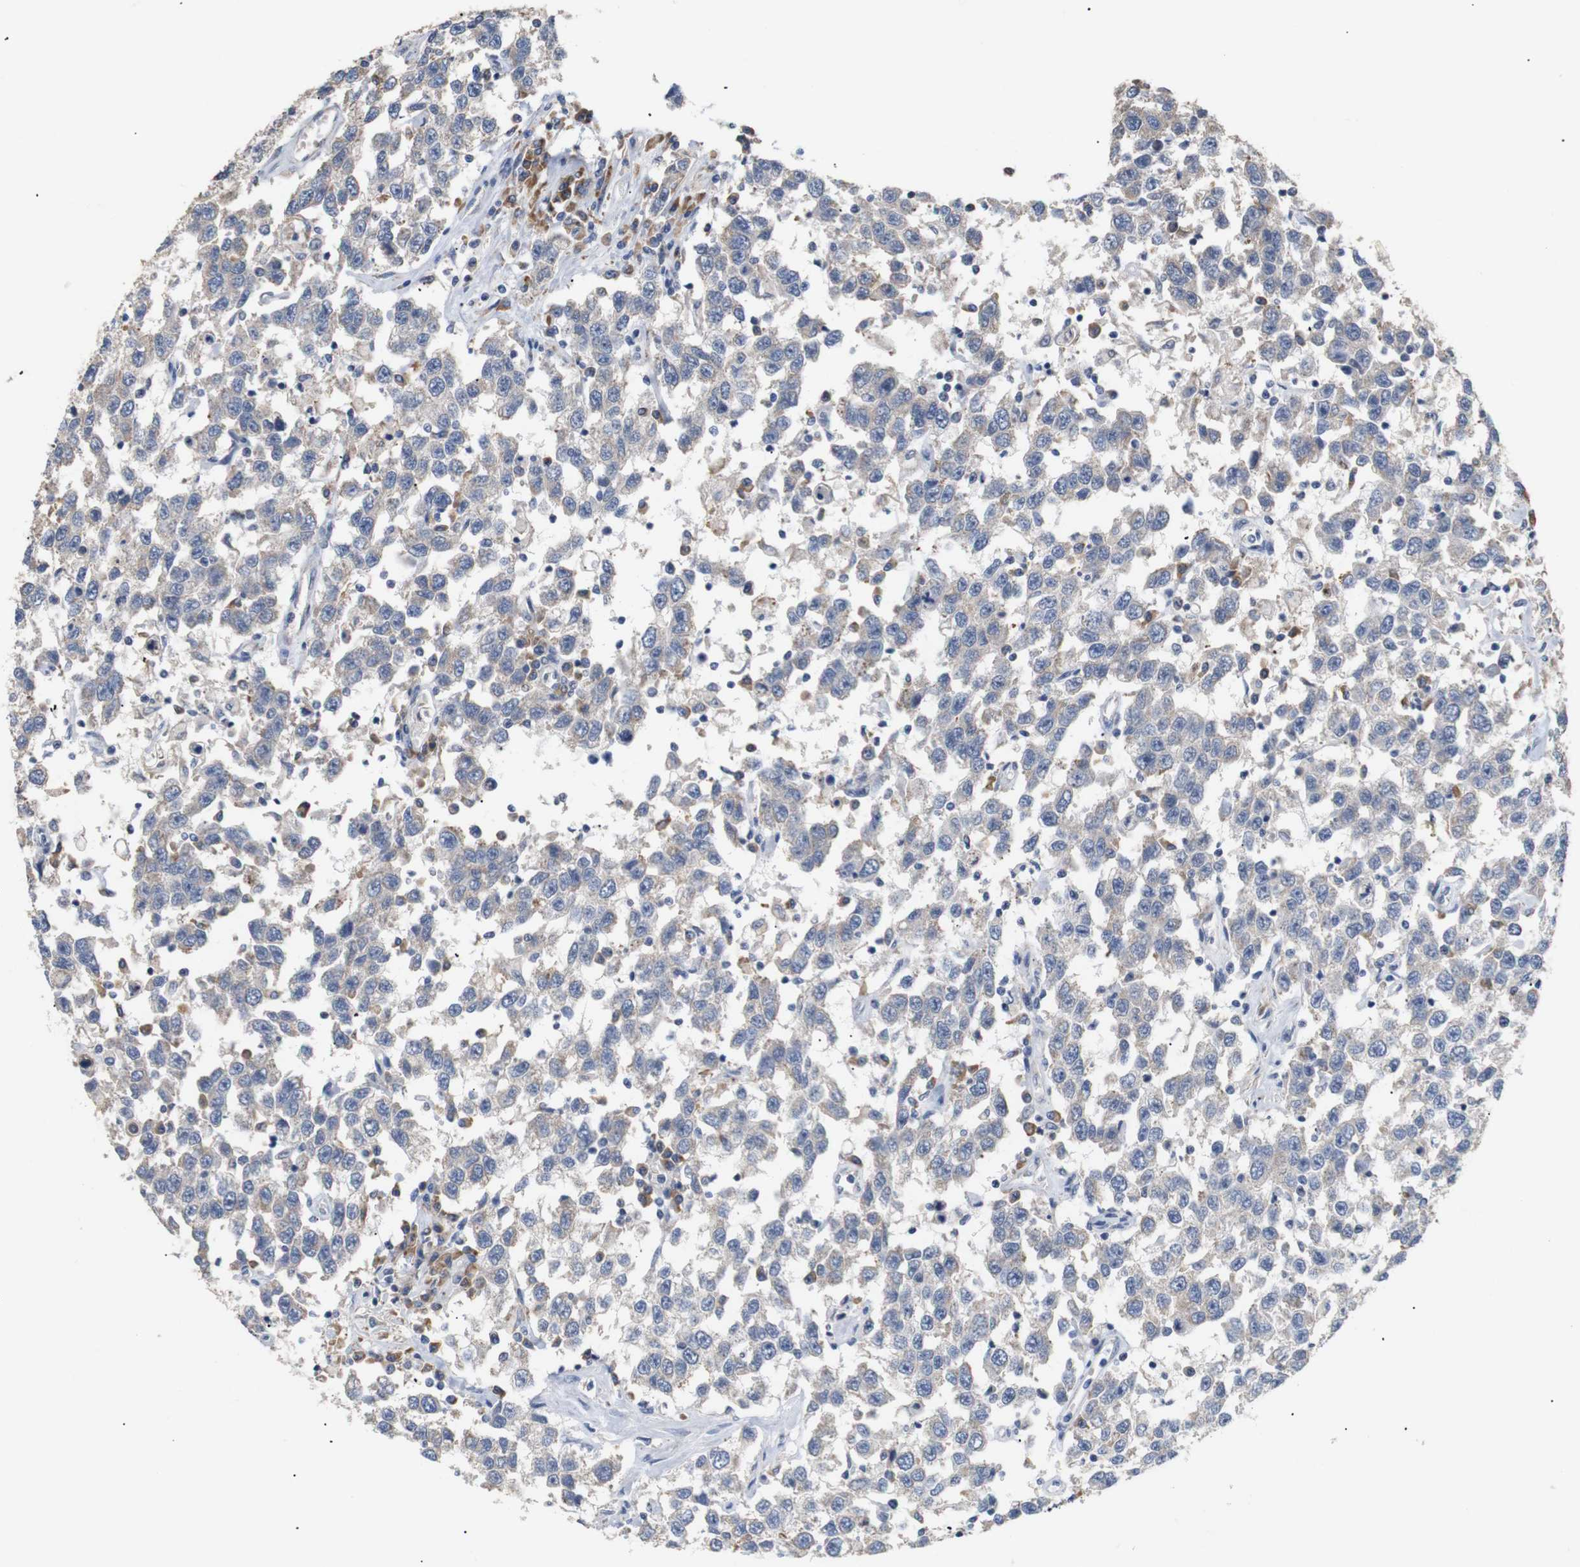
{"staining": {"intensity": "weak", "quantity": "<25%", "location": "cytoplasmic/membranous"}, "tissue": "testis cancer", "cell_type": "Tumor cells", "image_type": "cancer", "snomed": [{"axis": "morphology", "description": "Seminoma, NOS"}, {"axis": "topography", "description": "Testis"}], "caption": "A high-resolution histopathology image shows immunohistochemistry staining of seminoma (testis), which exhibits no significant staining in tumor cells.", "gene": "TRIM5", "patient": {"sex": "male", "age": 41}}